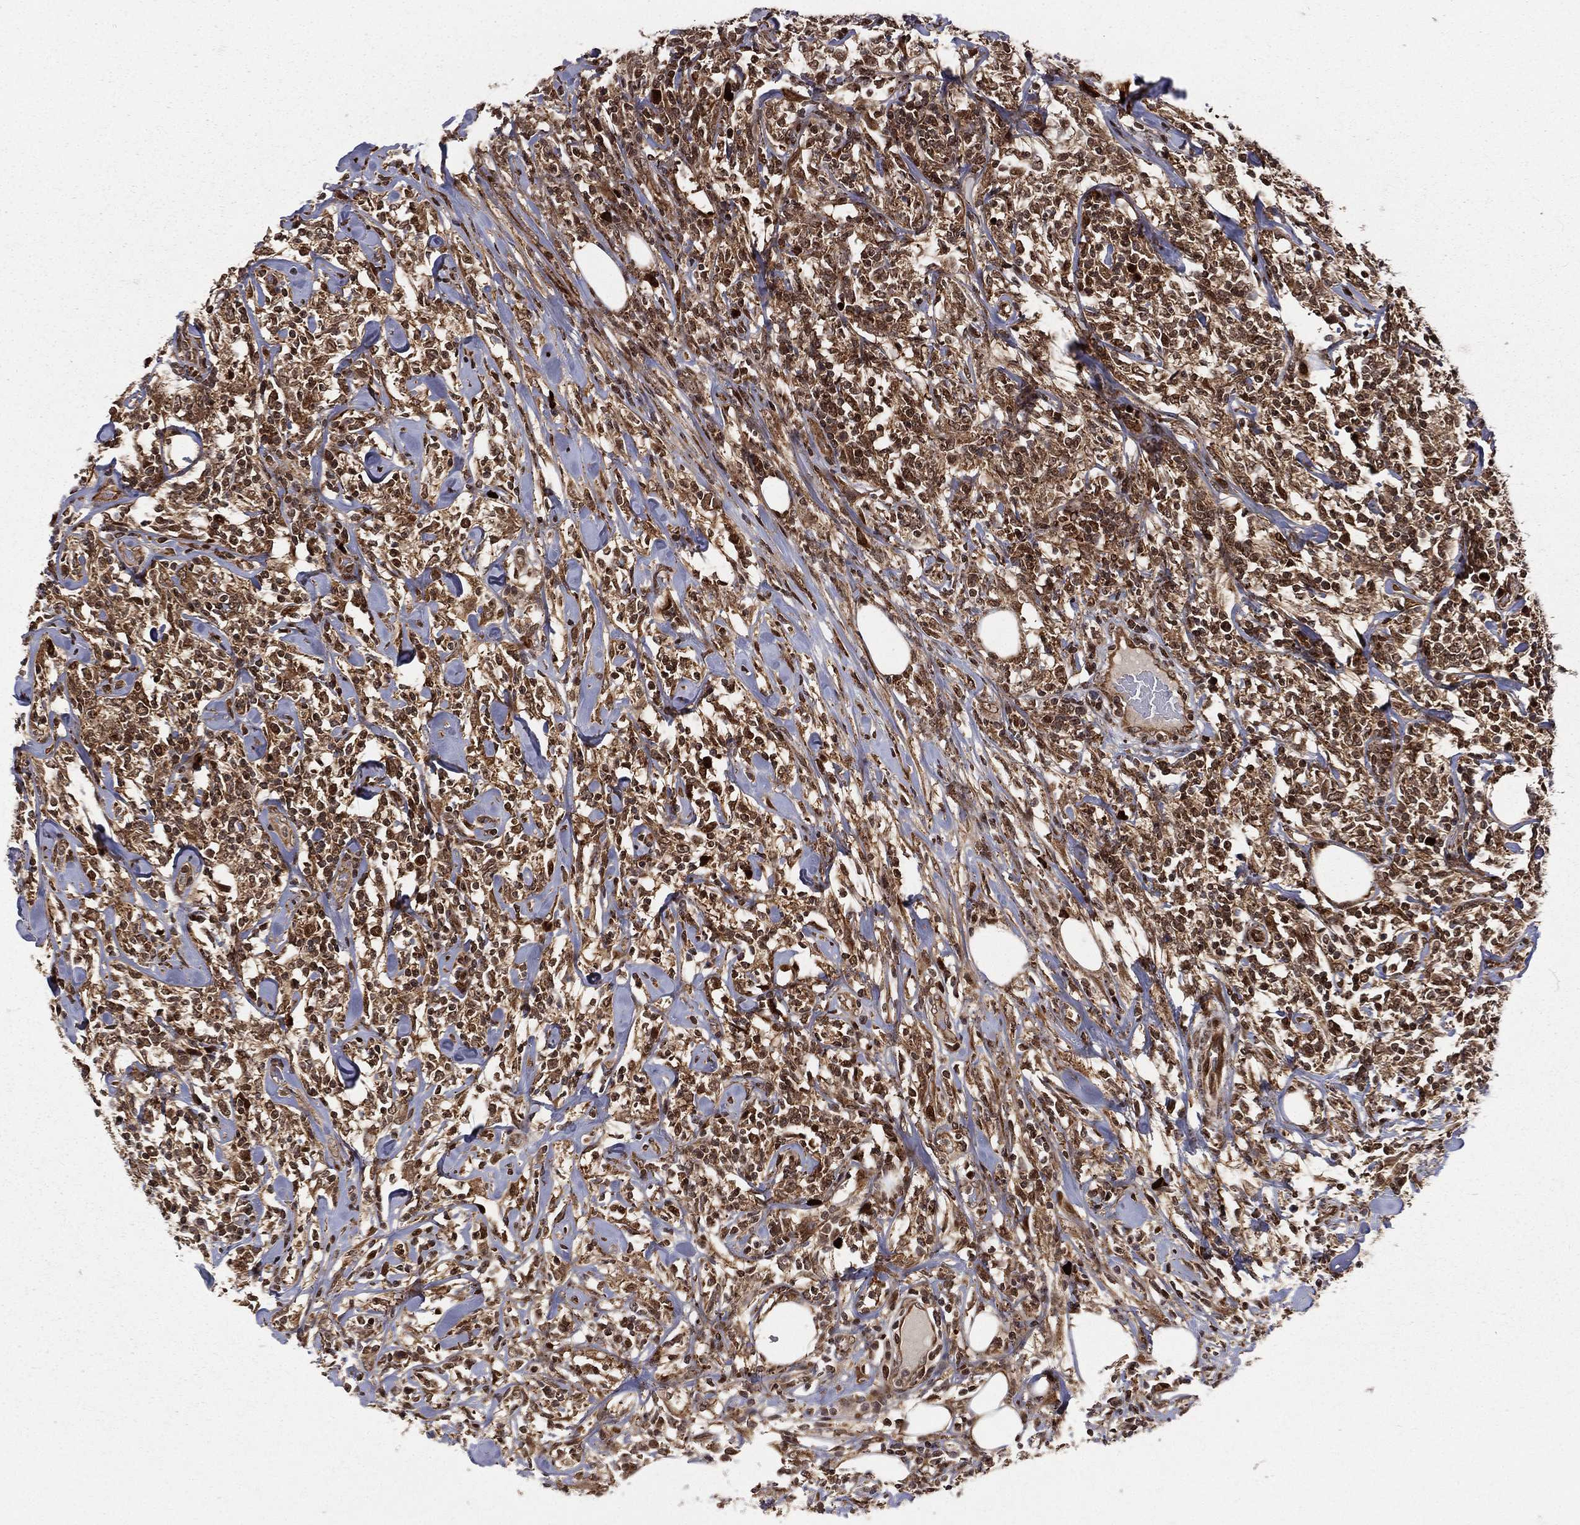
{"staining": {"intensity": "strong", "quantity": "25%-75%", "location": "cytoplasmic/membranous,nuclear"}, "tissue": "lymphoma", "cell_type": "Tumor cells", "image_type": "cancer", "snomed": [{"axis": "morphology", "description": "Malignant lymphoma, non-Hodgkin's type, High grade"}, {"axis": "topography", "description": "Lymph node"}], "caption": "Lymphoma stained with a brown dye shows strong cytoplasmic/membranous and nuclear positive expression in about 25%-75% of tumor cells.", "gene": "MDM2", "patient": {"sex": "female", "age": 84}}